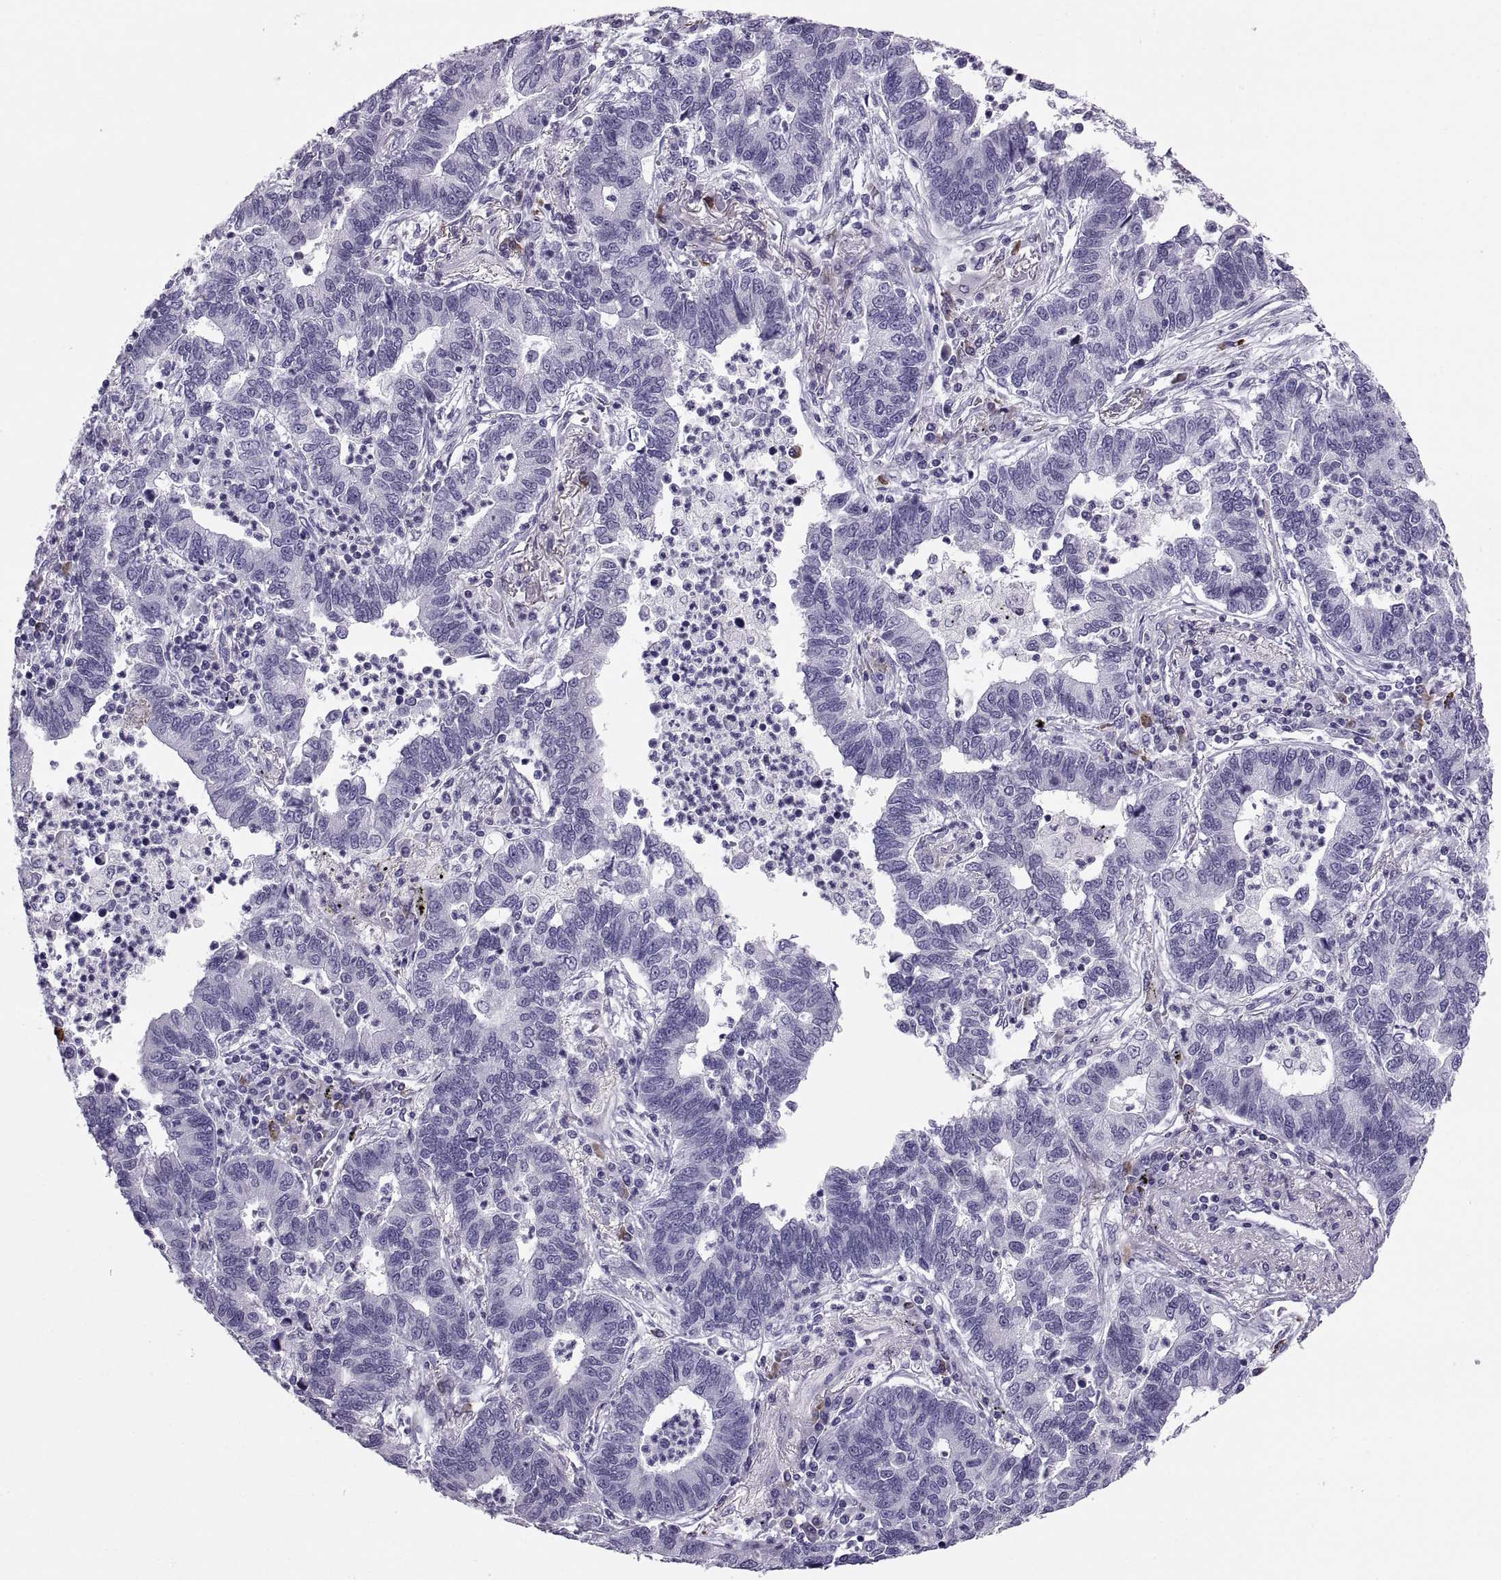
{"staining": {"intensity": "negative", "quantity": "none", "location": "none"}, "tissue": "lung cancer", "cell_type": "Tumor cells", "image_type": "cancer", "snomed": [{"axis": "morphology", "description": "Adenocarcinoma, NOS"}, {"axis": "topography", "description": "Lung"}], "caption": "Immunohistochemistry histopathology image of neoplastic tissue: lung adenocarcinoma stained with DAB (3,3'-diaminobenzidine) exhibits no significant protein expression in tumor cells.", "gene": "CT47A10", "patient": {"sex": "female", "age": 57}}